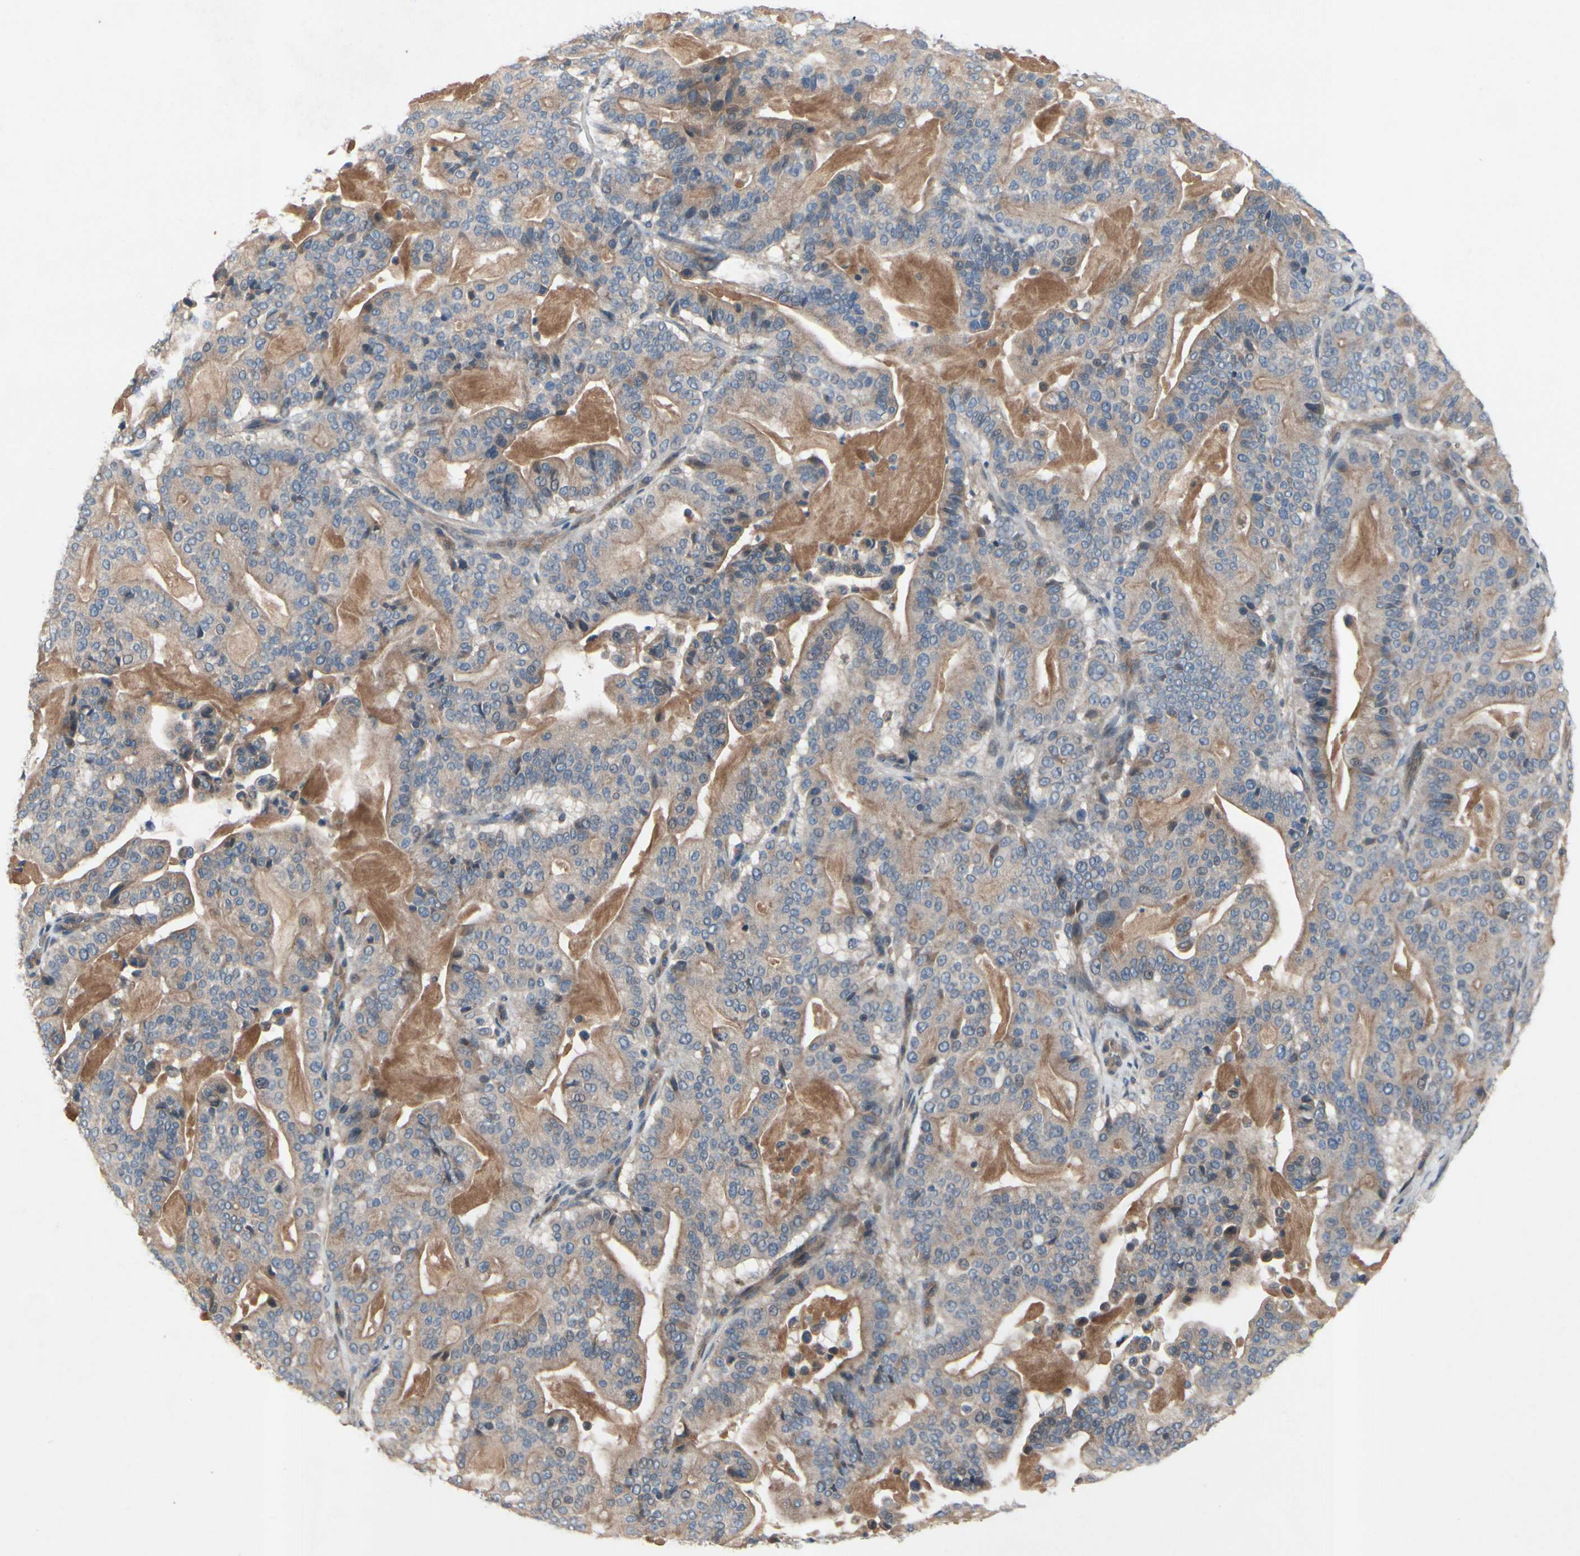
{"staining": {"intensity": "moderate", "quantity": "25%-75%", "location": "cytoplasmic/membranous"}, "tissue": "pancreatic cancer", "cell_type": "Tumor cells", "image_type": "cancer", "snomed": [{"axis": "morphology", "description": "Adenocarcinoma, NOS"}, {"axis": "topography", "description": "Pancreas"}], "caption": "Pancreatic cancer stained with immunohistochemistry (IHC) displays moderate cytoplasmic/membranous staining in about 25%-75% of tumor cells.", "gene": "ICAM5", "patient": {"sex": "male", "age": 63}}